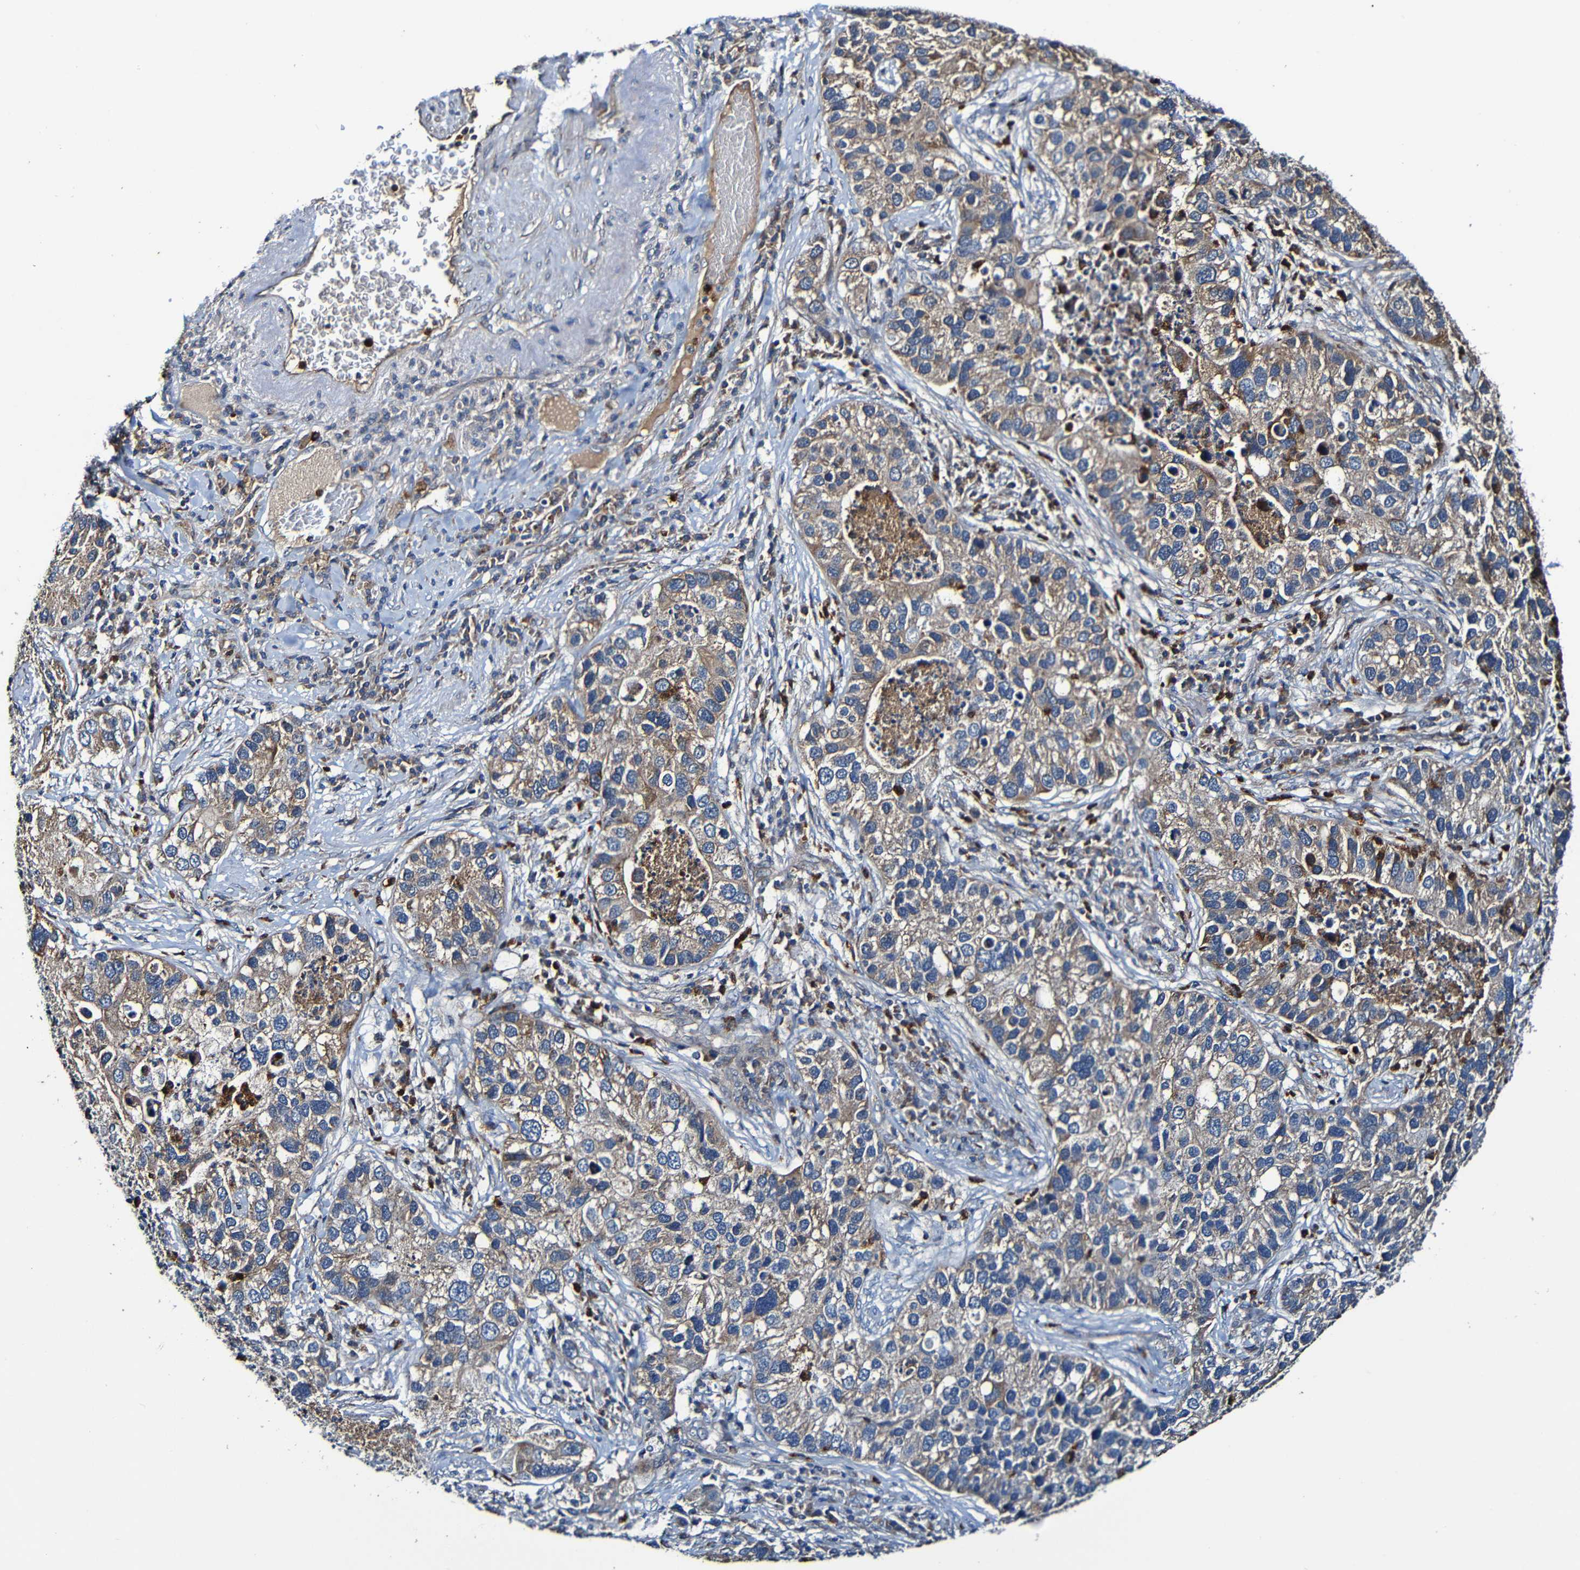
{"staining": {"intensity": "weak", "quantity": ">75%", "location": "cytoplasmic/membranous"}, "tissue": "lung cancer", "cell_type": "Tumor cells", "image_type": "cancer", "snomed": [{"axis": "morphology", "description": "Normal tissue, NOS"}, {"axis": "morphology", "description": "Adenocarcinoma, NOS"}, {"axis": "topography", "description": "Bronchus"}, {"axis": "topography", "description": "Lung"}], "caption": "Lung cancer stained with a brown dye reveals weak cytoplasmic/membranous positive positivity in about >75% of tumor cells.", "gene": "ADAM15", "patient": {"sex": "male", "age": 54}}